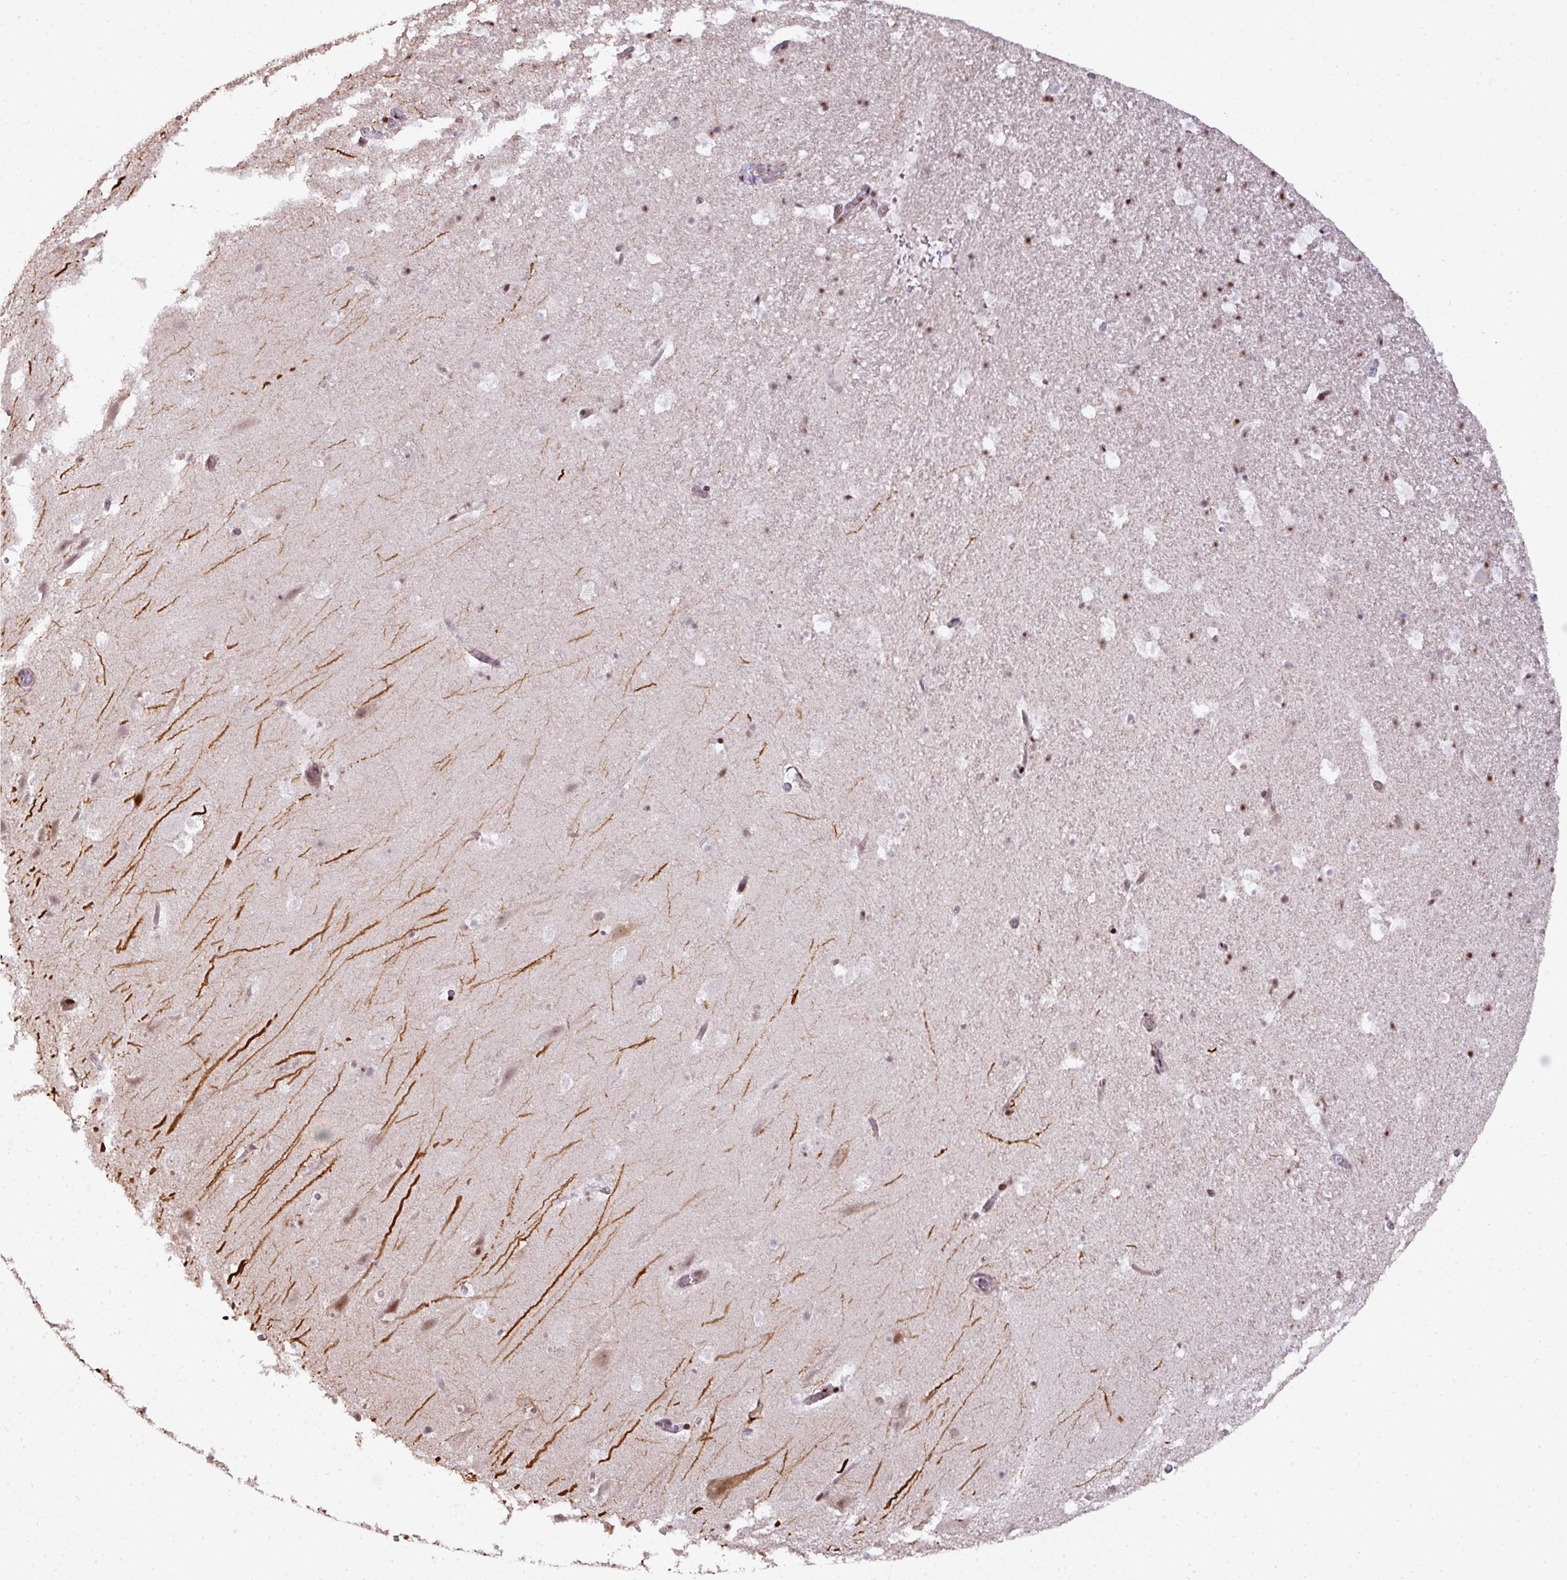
{"staining": {"intensity": "moderate", "quantity": "<25%", "location": "nuclear"}, "tissue": "hippocampus", "cell_type": "Glial cells", "image_type": "normal", "snomed": [{"axis": "morphology", "description": "Normal tissue, NOS"}, {"axis": "topography", "description": "Hippocampus"}], "caption": "Moderate nuclear staining is present in about <25% of glial cells in benign hippocampus.", "gene": "MYSM1", "patient": {"sex": "male", "age": 37}}